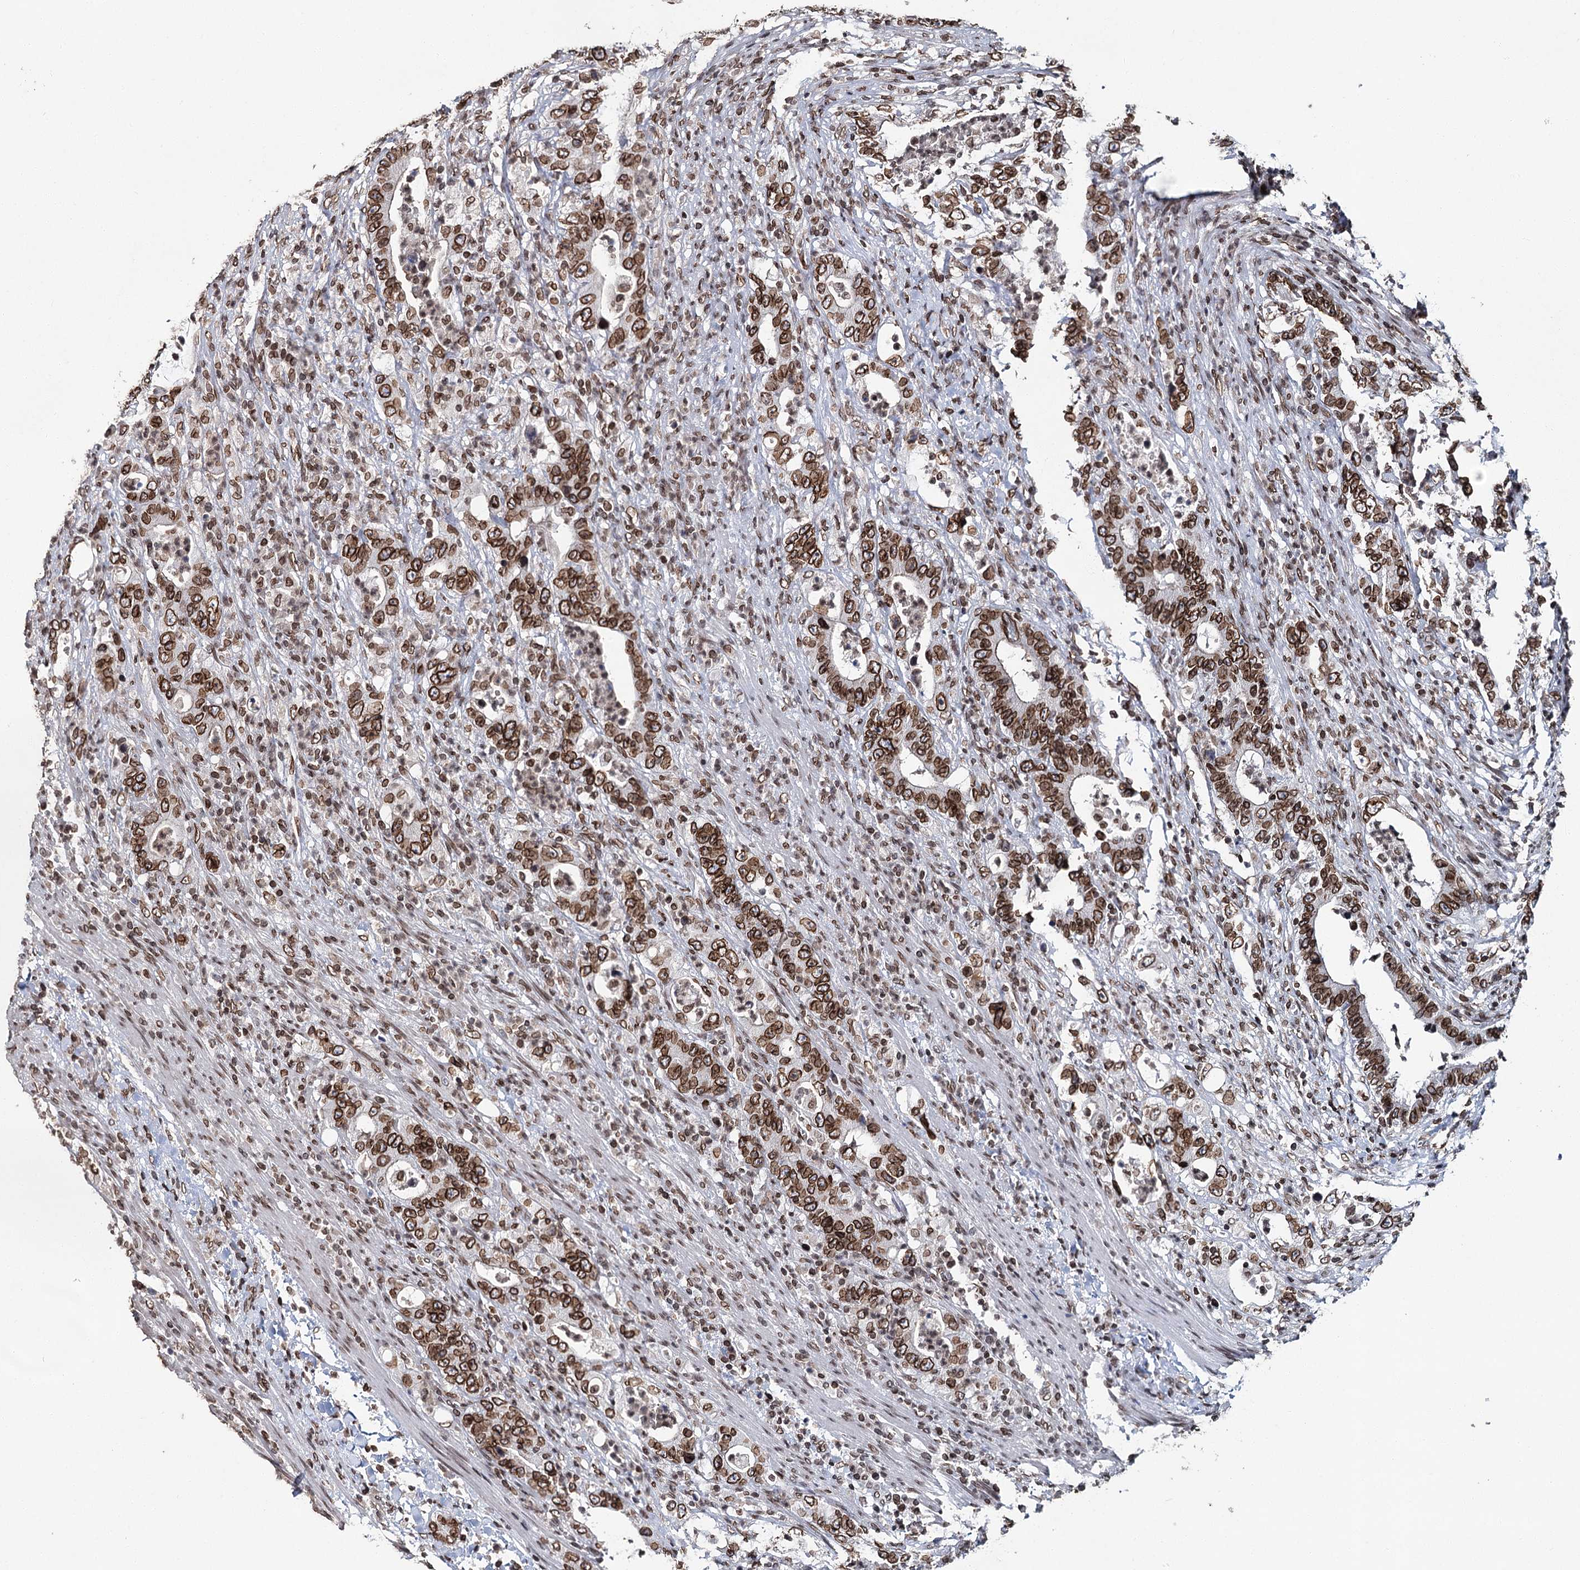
{"staining": {"intensity": "strong", "quantity": ">75%", "location": "cytoplasmic/membranous,nuclear"}, "tissue": "colorectal cancer", "cell_type": "Tumor cells", "image_type": "cancer", "snomed": [{"axis": "morphology", "description": "Adenocarcinoma, NOS"}, {"axis": "topography", "description": "Colon"}], "caption": "Immunohistochemical staining of colorectal cancer (adenocarcinoma) reveals strong cytoplasmic/membranous and nuclear protein staining in about >75% of tumor cells.", "gene": "KIAA0930", "patient": {"sex": "female", "age": 75}}